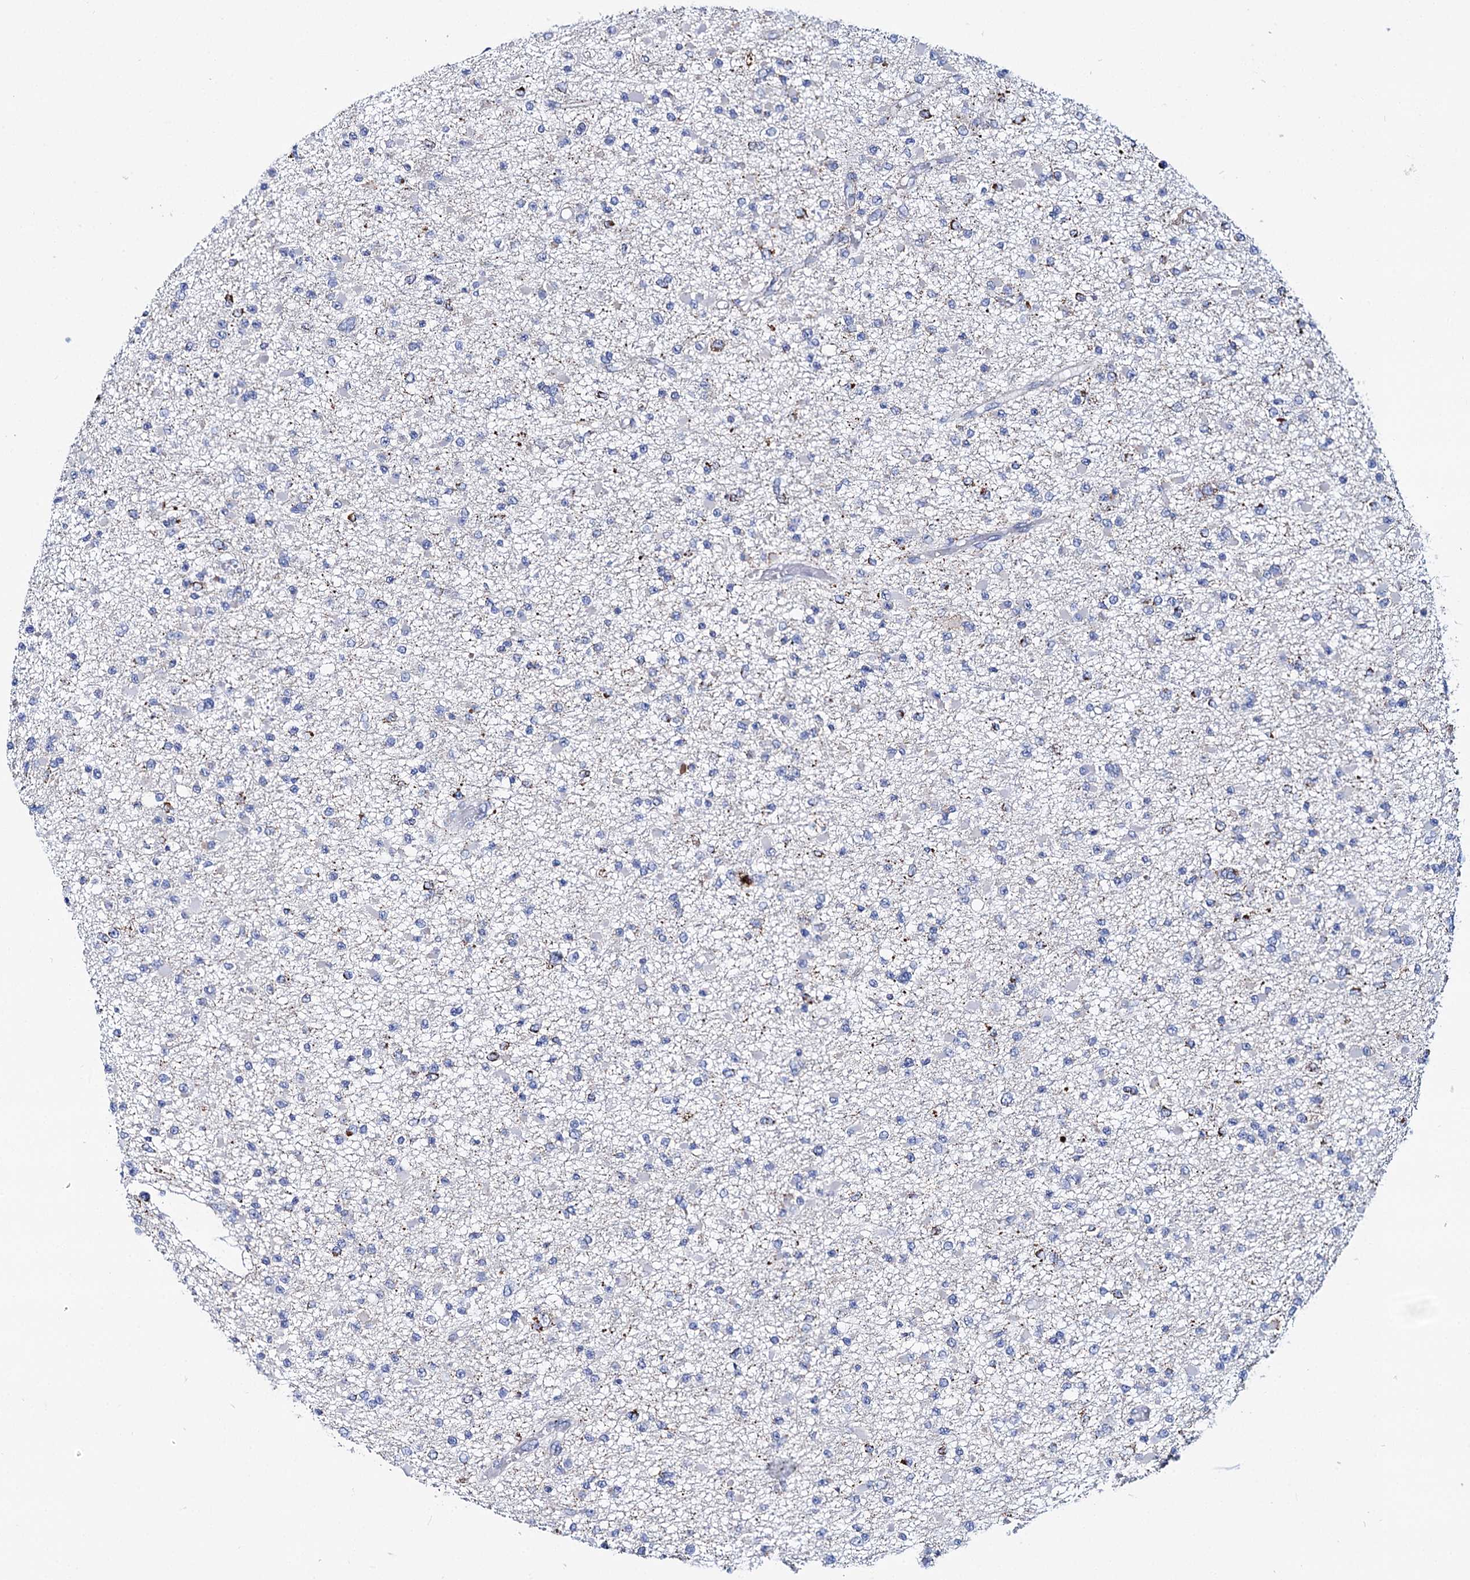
{"staining": {"intensity": "negative", "quantity": "none", "location": "none"}, "tissue": "glioma", "cell_type": "Tumor cells", "image_type": "cancer", "snomed": [{"axis": "morphology", "description": "Glioma, malignant, Low grade"}, {"axis": "topography", "description": "Brain"}], "caption": "Immunohistochemical staining of low-grade glioma (malignant) reveals no significant staining in tumor cells.", "gene": "UBASH3B", "patient": {"sex": "female", "age": 22}}